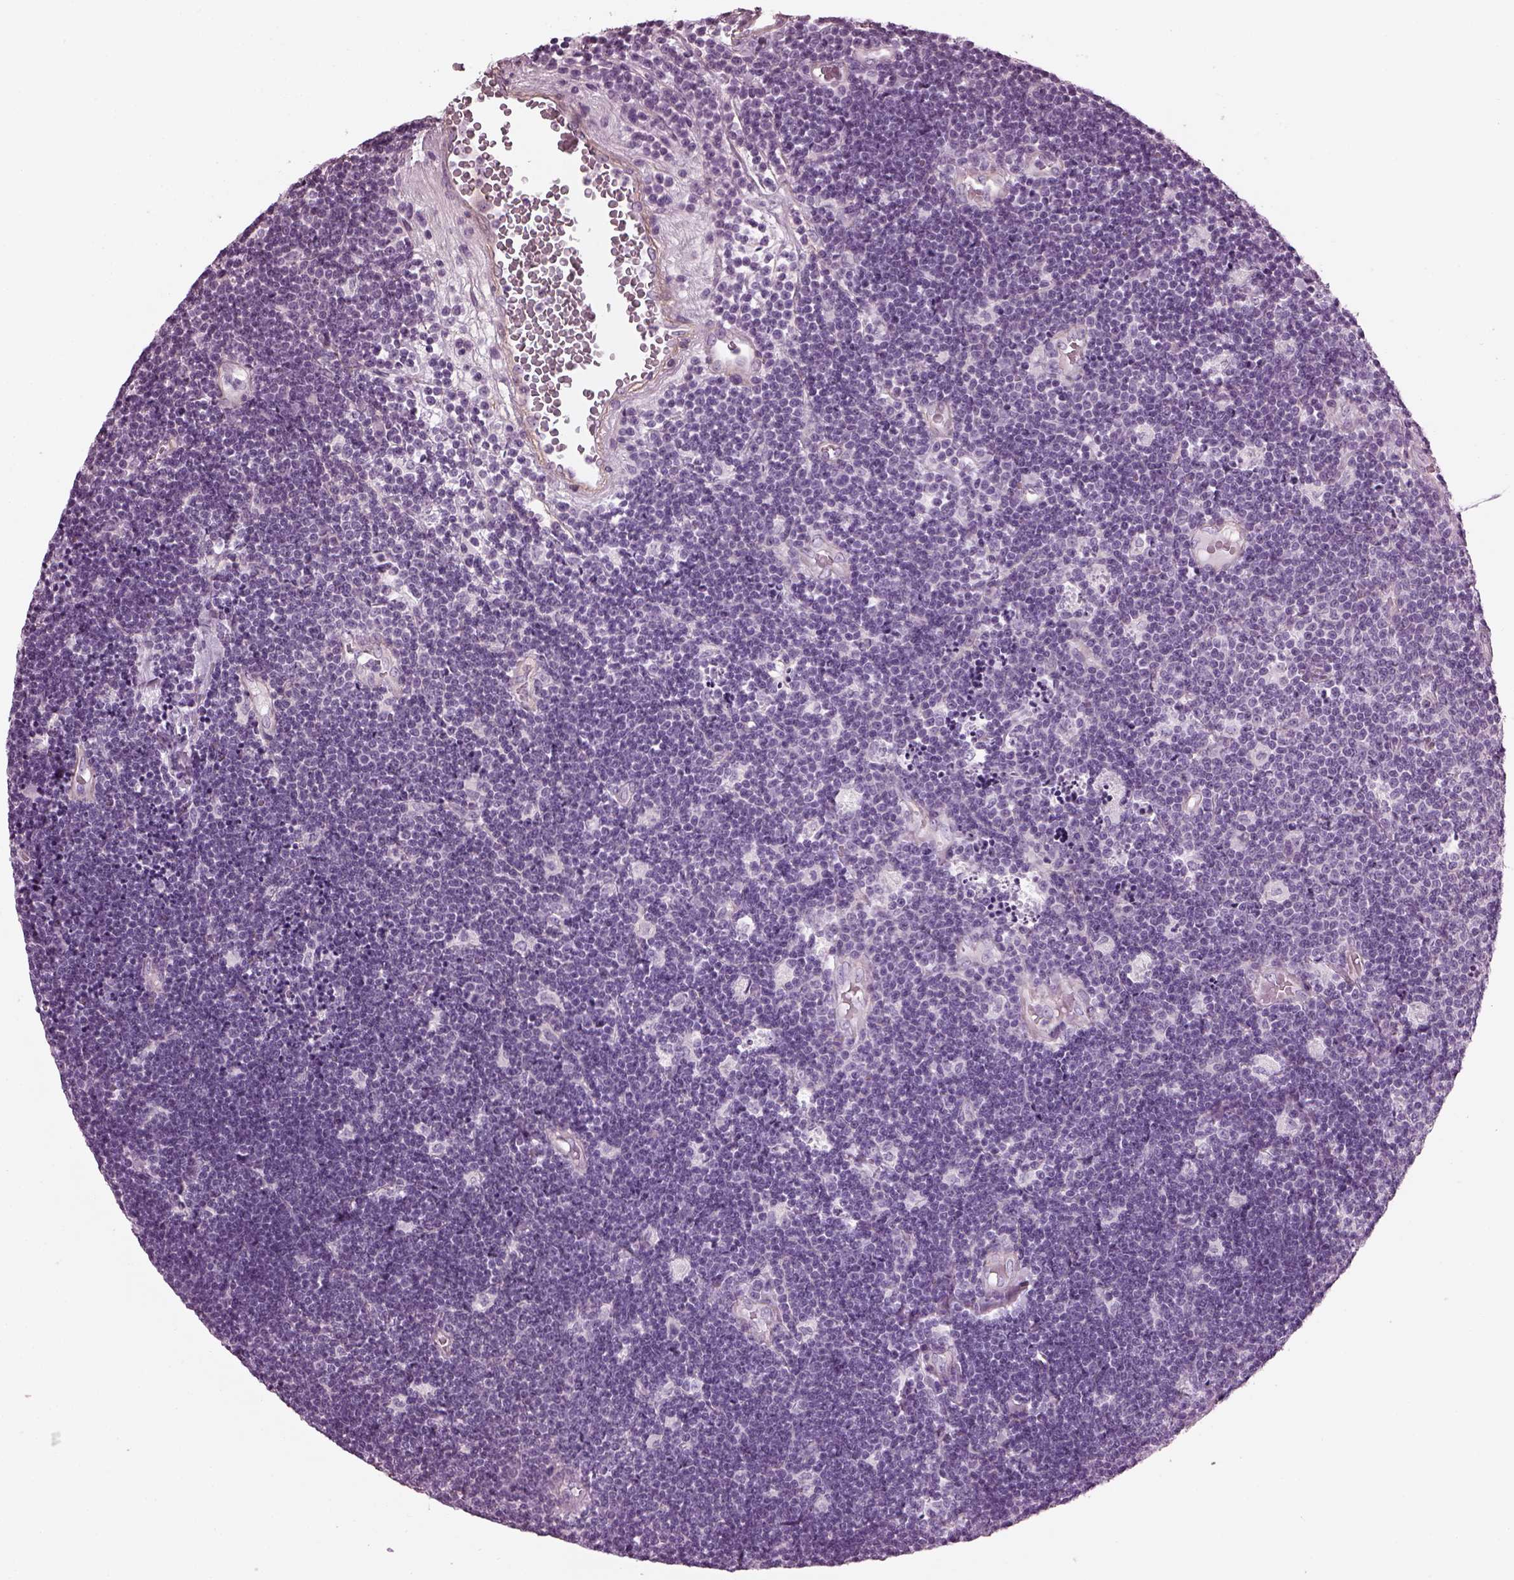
{"staining": {"intensity": "negative", "quantity": "none", "location": "none"}, "tissue": "lymphoma", "cell_type": "Tumor cells", "image_type": "cancer", "snomed": [{"axis": "morphology", "description": "Malignant lymphoma, non-Hodgkin's type, Low grade"}, {"axis": "topography", "description": "Brain"}], "caption": "Immunohistochemistry (IHC) micrograph of neoplastic tissue: lymphoma stained with DAB reveals no significant protein expression in tumor cells.", "gene": "BFSP1", "patient": {"sex": "female", "age": 66}}